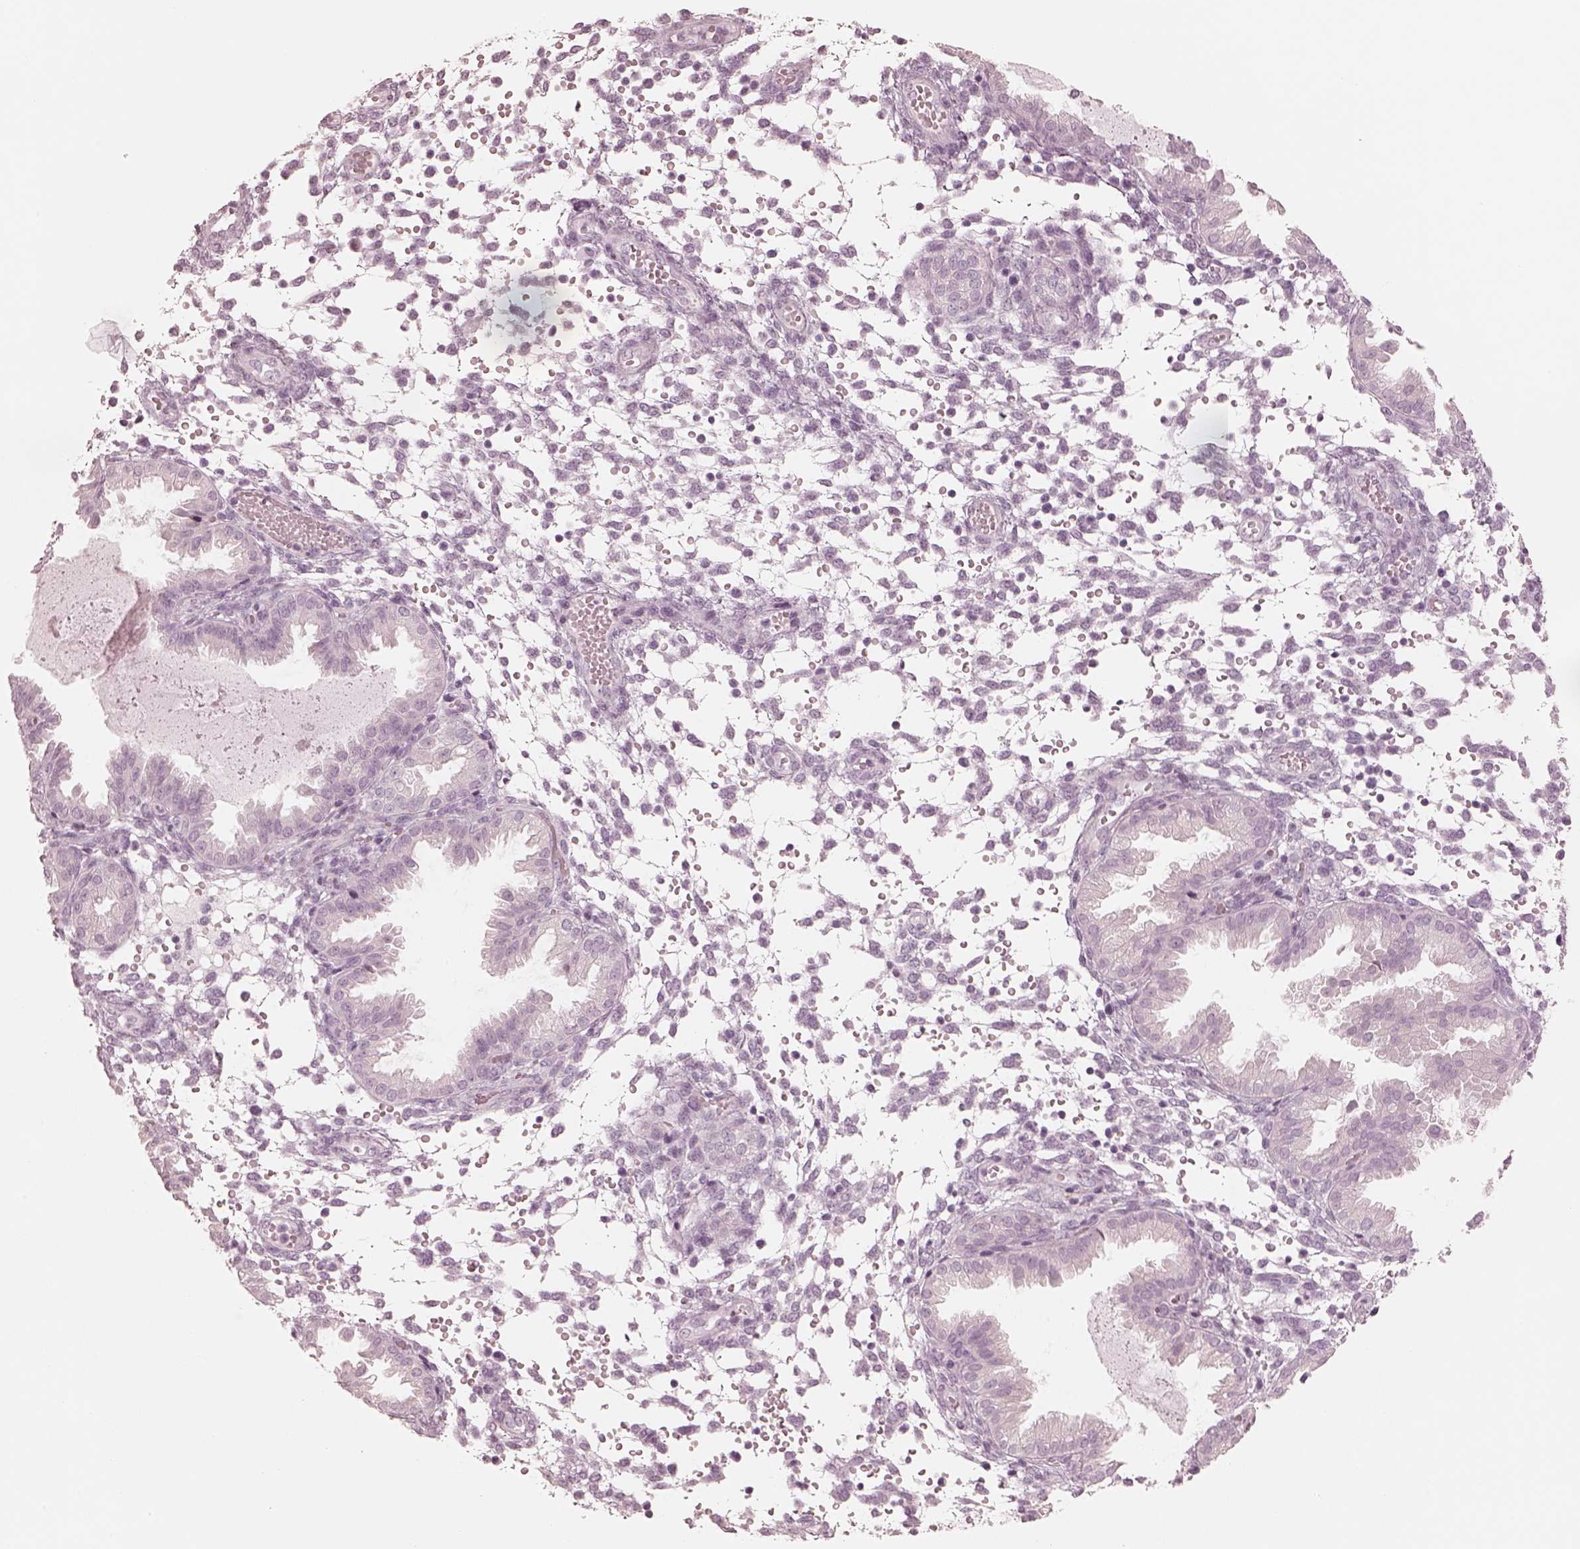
{"staining": {"intensity": "negative", "quantity": "none", "location": "none"}, "tissue": "endometrium", "cell_type": "Cells in endometrial stroma", "image_type": "normal", "snomed": [{"axis": "morphology", "description": "Normal tissue, NOS"}, {"axis": "topography", "description": "Endometrium"}], "caption": "Immunohistochemistry (IHC) micrograph of unremarkable endometrium: endometrium stained with DAB reveals no significant protein expression in cells in endometrial stroma. Brightfield microscopy of immunohistochemistry (IHC) stained with DAB (3,3'-diaminobenzidine) (brown) and hematoxylin (blue), captured at high magnification.", "gene": "CALR3", "patient": {"sex": "female", "age": 33}}